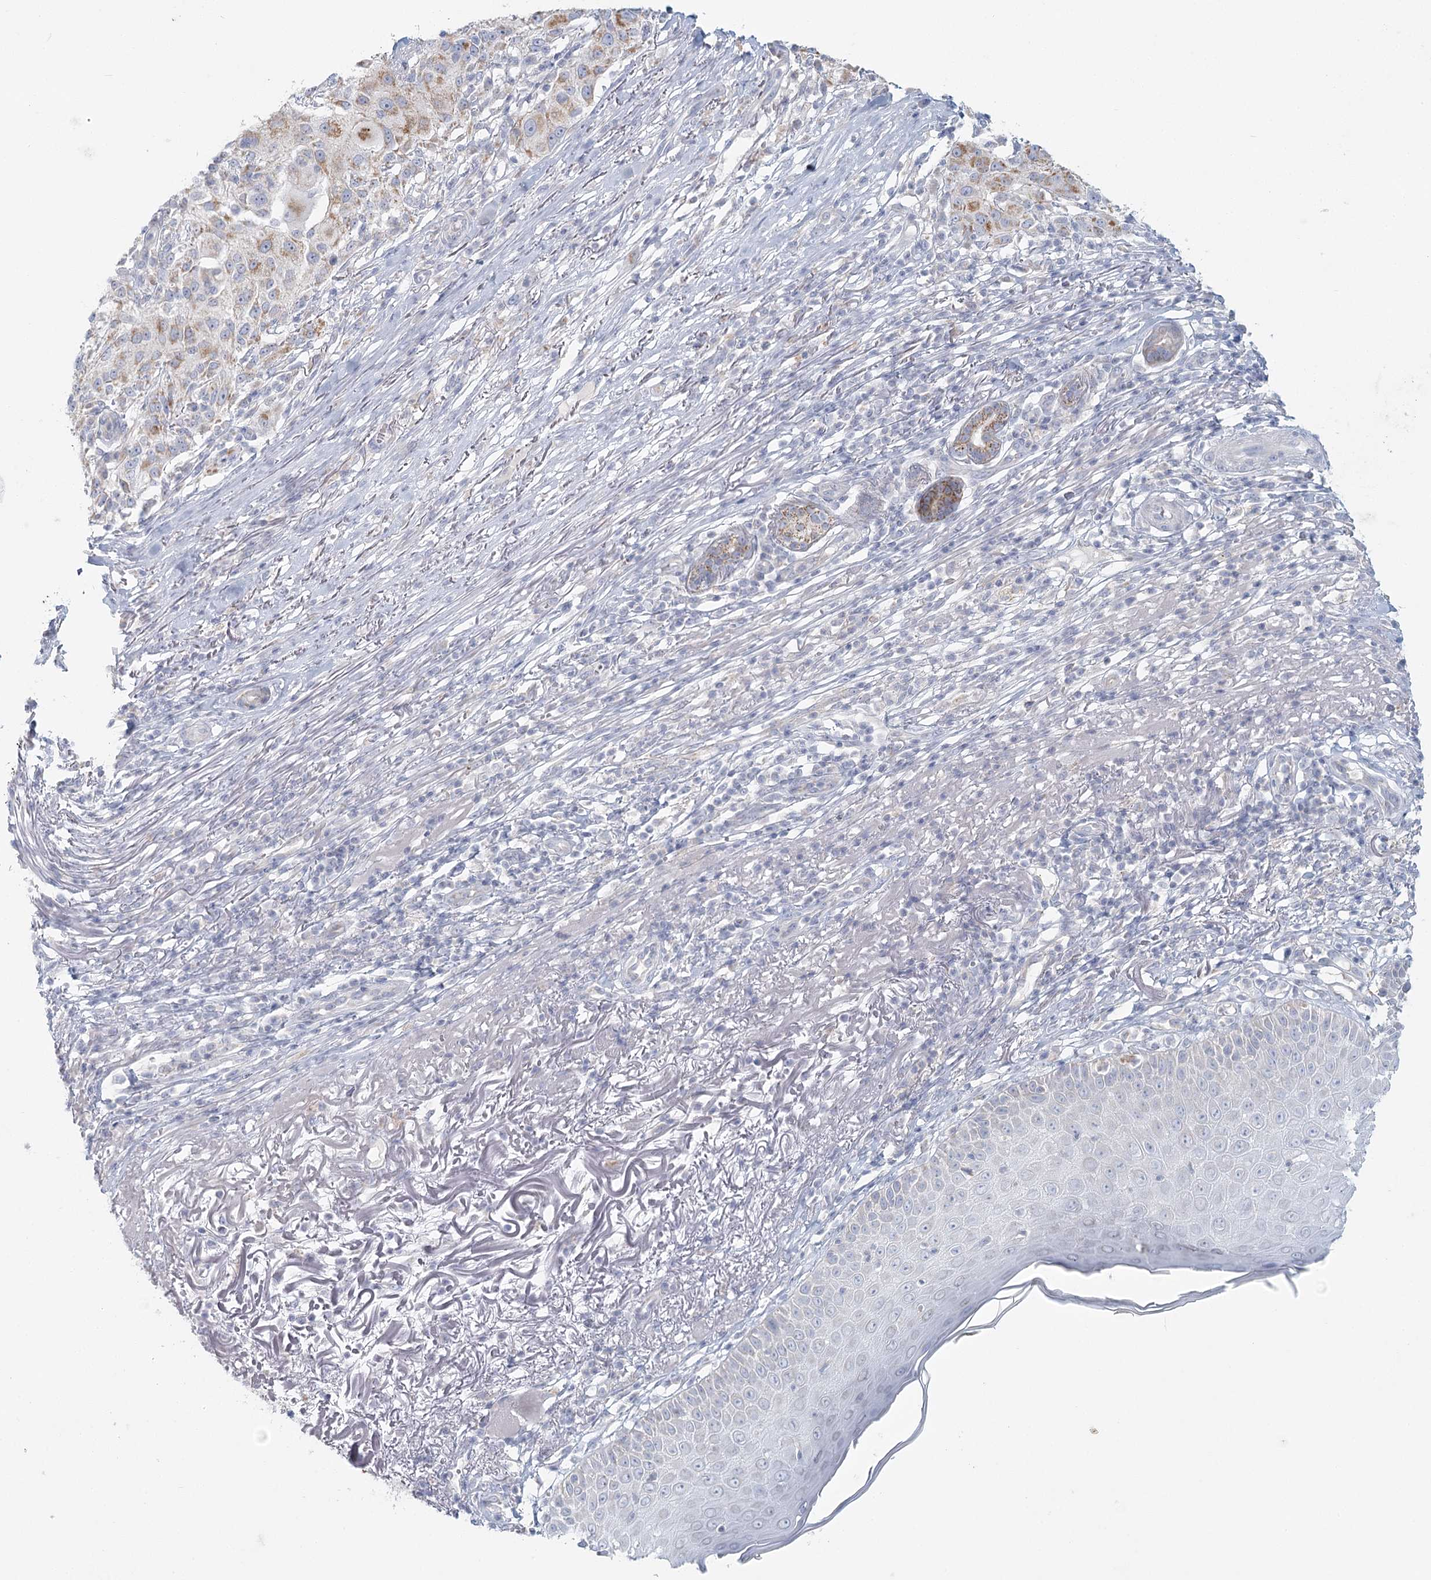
{"staining": {"intensity": "moderate", "quantity": "<25%", "location": "cytoplasmic/membranous"}, "tissue": "melanoma", "cell_type": "Tumor cells", "image_type": "cancer", "snomed": [{"axis": "morphology", "description": "Necrosis, NOS"}, {"axis": "morphology", "description": "Malignant melanoma, NOS"}, {"axis": "topography", "description": "Skin"}], "caption": "Immunohistochemistry (IHC) (DAB) staining of human melanoma exhibits moderate cytoplasmic/membranous protein positivity in approximately <25% of tumor cells. The protein of interest is stained brown, and the nuclei are stained in blue (DAB IHC with brightfield microscopy, high magnification).", "gene": "BPHL", "patient": {"sex": "female", "age": 87}}